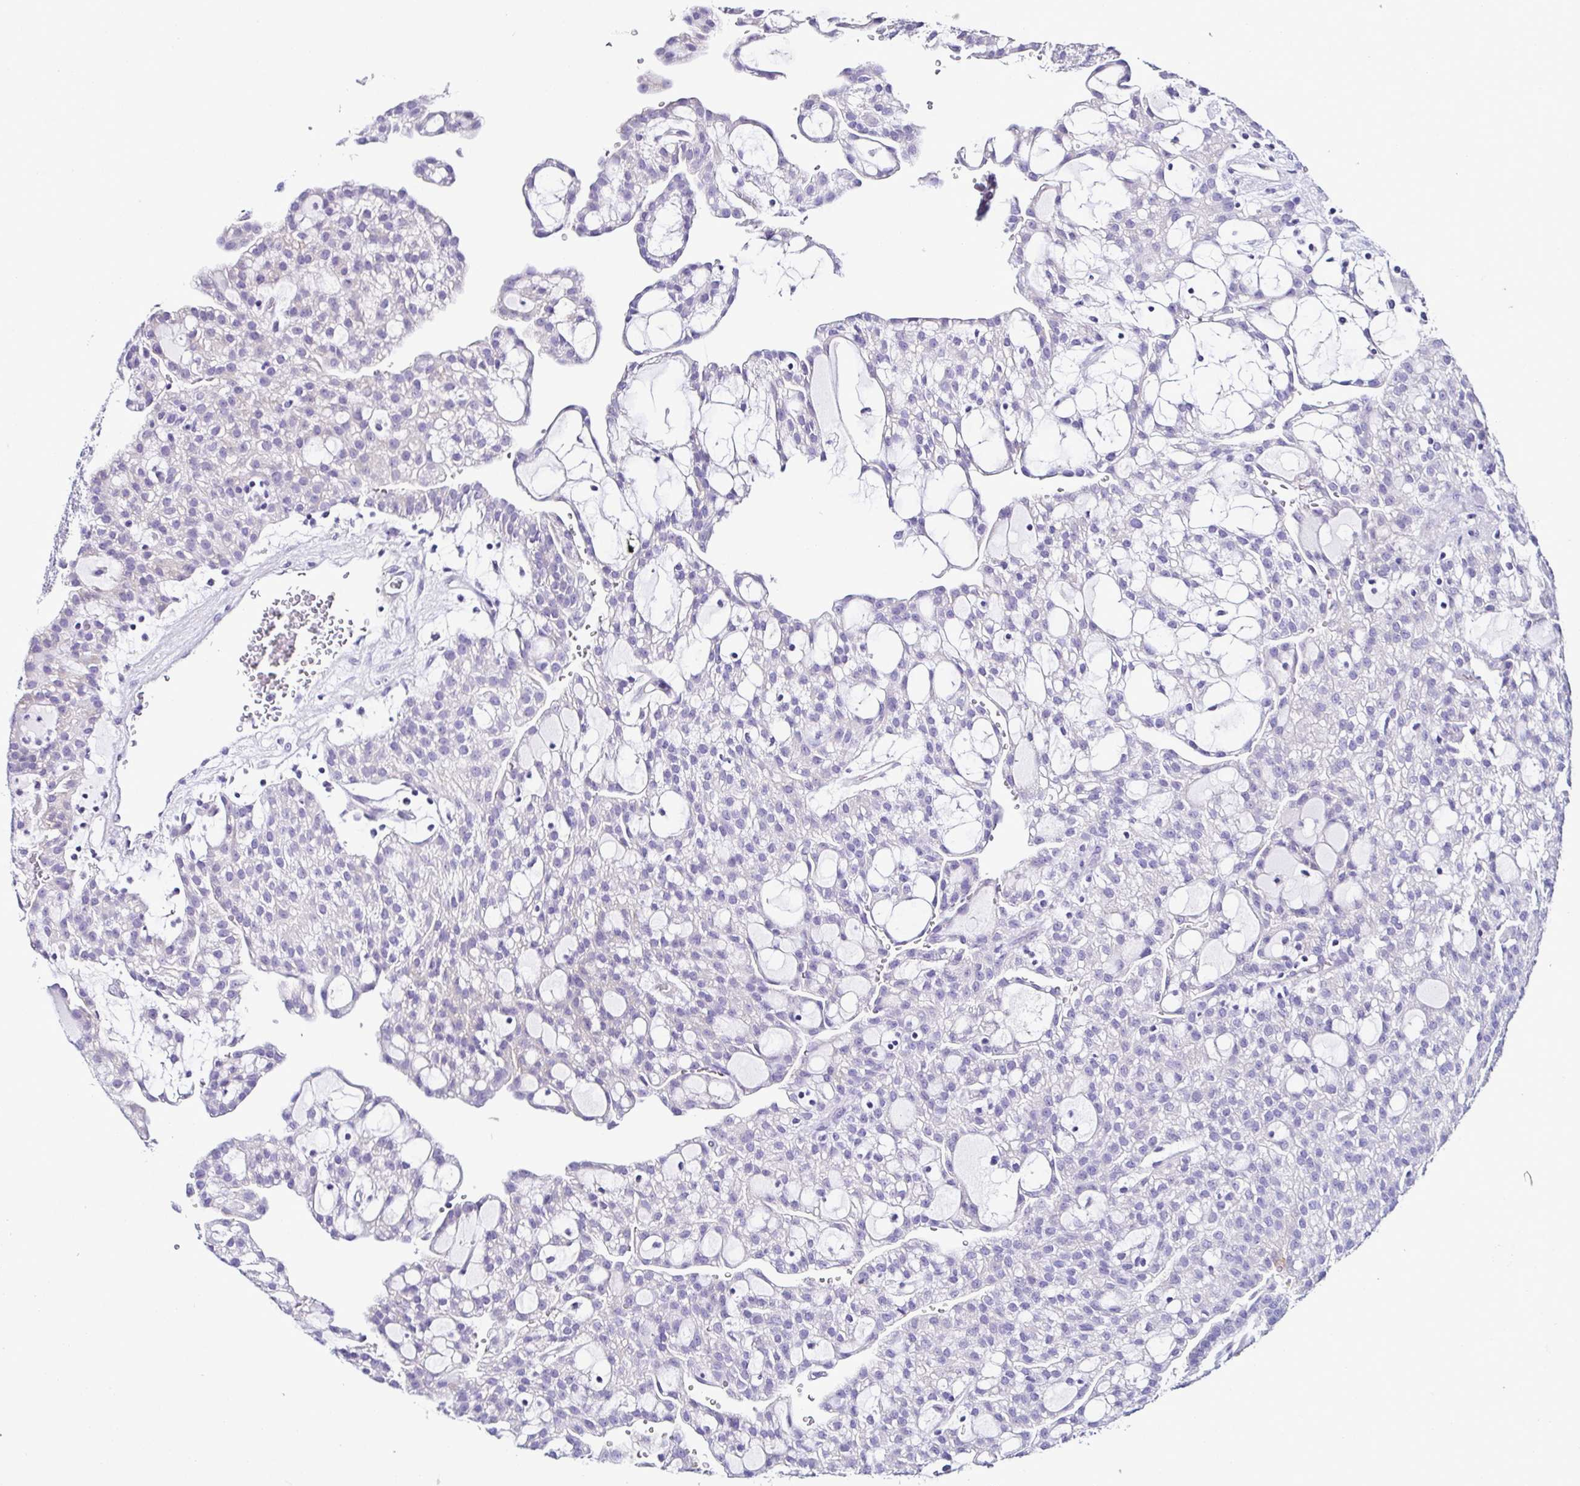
{"staining": {"intensity": "negative", "quantity": "none", "location": "none"}, "tissue": "renal cancer", "cell_type": "Tumor cells", "image_type": "cancer", "snomed": [{"axis": "morphology", "description": "Adenocarcinoma, NOS"}, {"axis": "topography", "description": "Kidney"}], "caption": "Immunohistochemical staining of human adenocarcinoma (renal) displays no significant expression in tumor cells.", "gene": "SRL", "patient": {"sex": "male", "age": 63}}